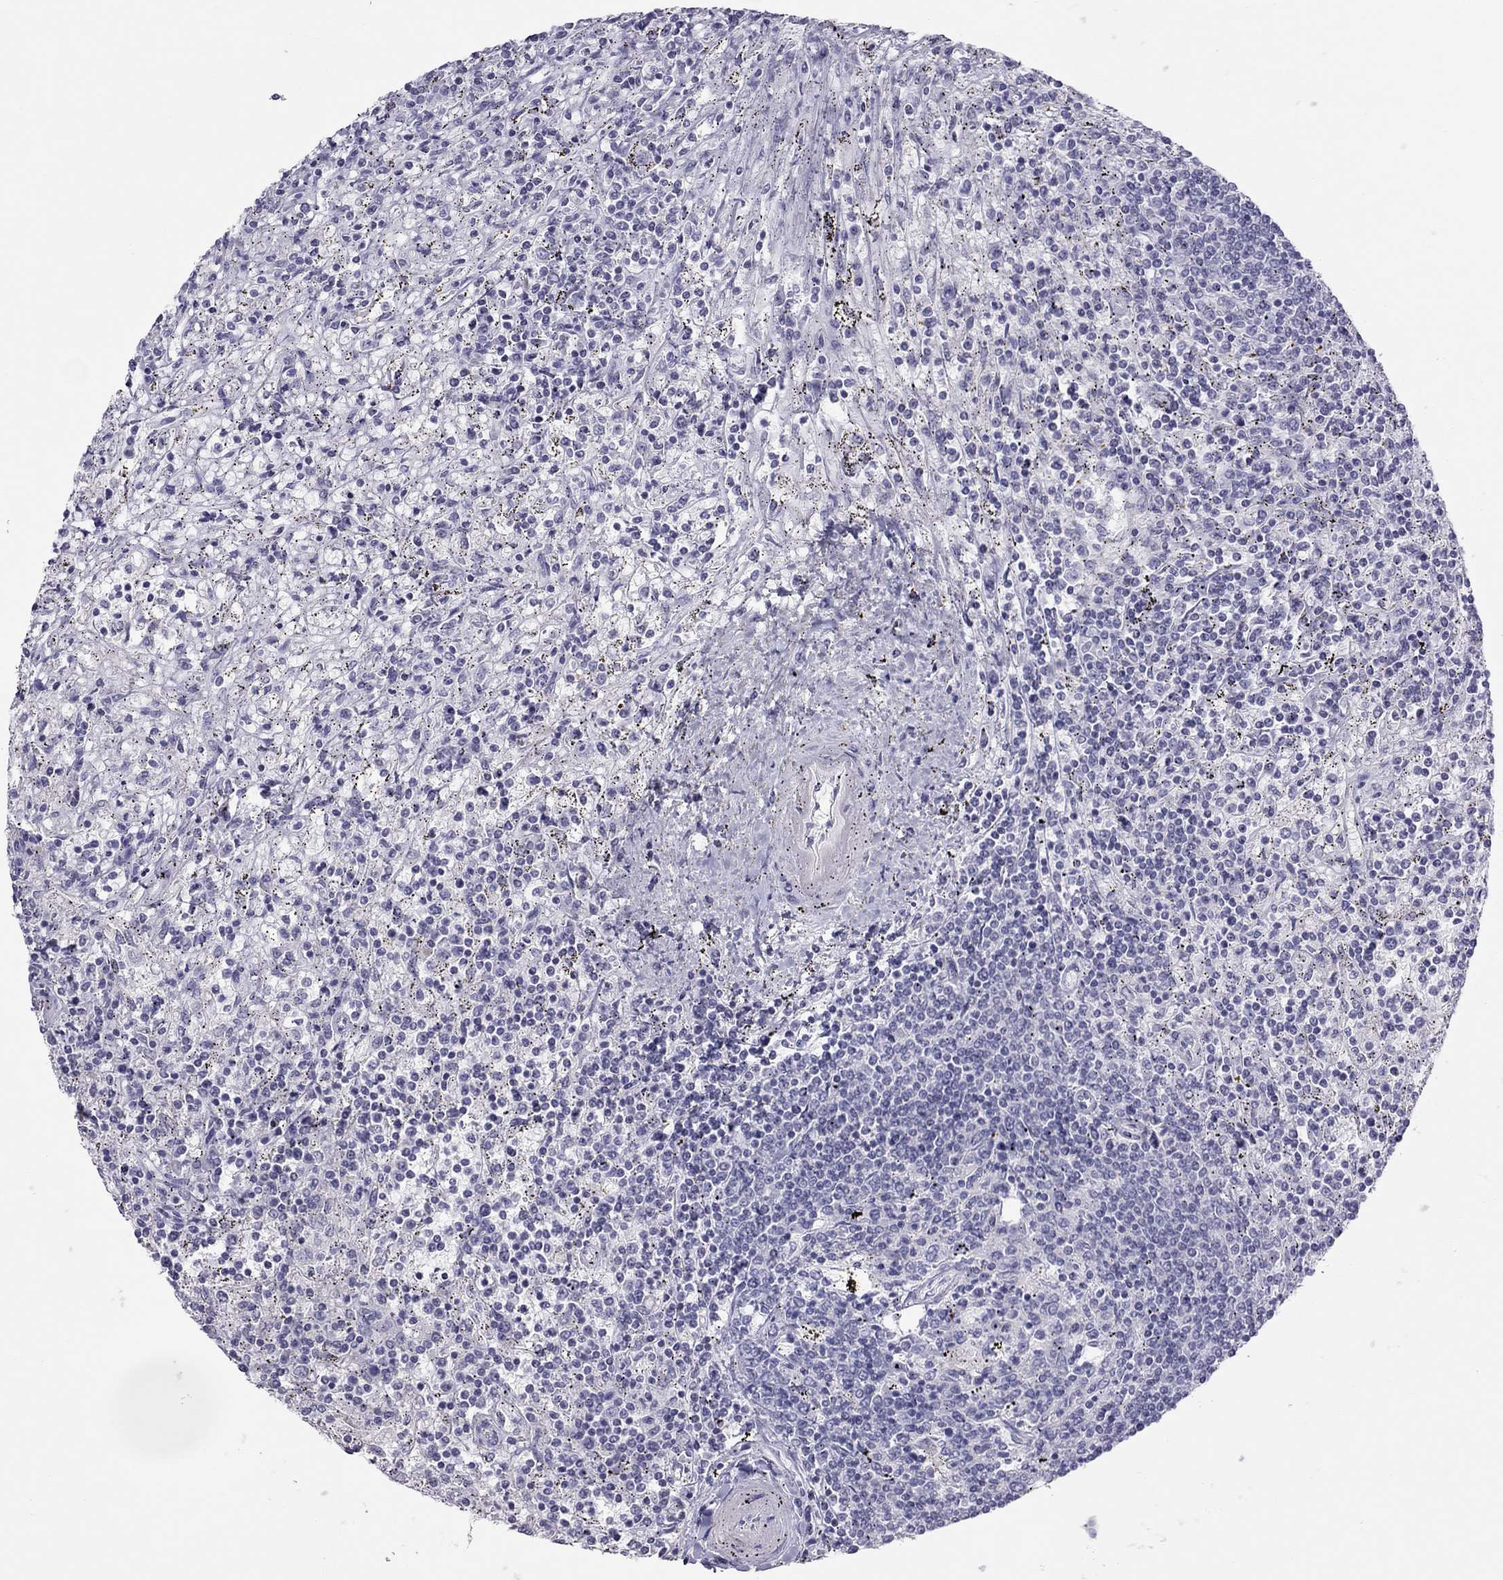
{"staining": {"intensity": "negative", "quantity": "none", "location": "none"}, "tissue": "lymphoma", "cell_type": "Tumor cells", "image_type": "cancer", "snomed": [{"axis": "morphology", "description": "Malignant lymphoma, non-Hodgkin's type, Low grade"}, {"axis": "topography", "description": "Spleen"}], "caption": "This is an IHC image of human malignant lymphoma, non-Hodgkin's type (low-grade). There is no positivity in tumor cells.", "gene": "TEX14", "patient": {"sex": "male", "age": 62}}